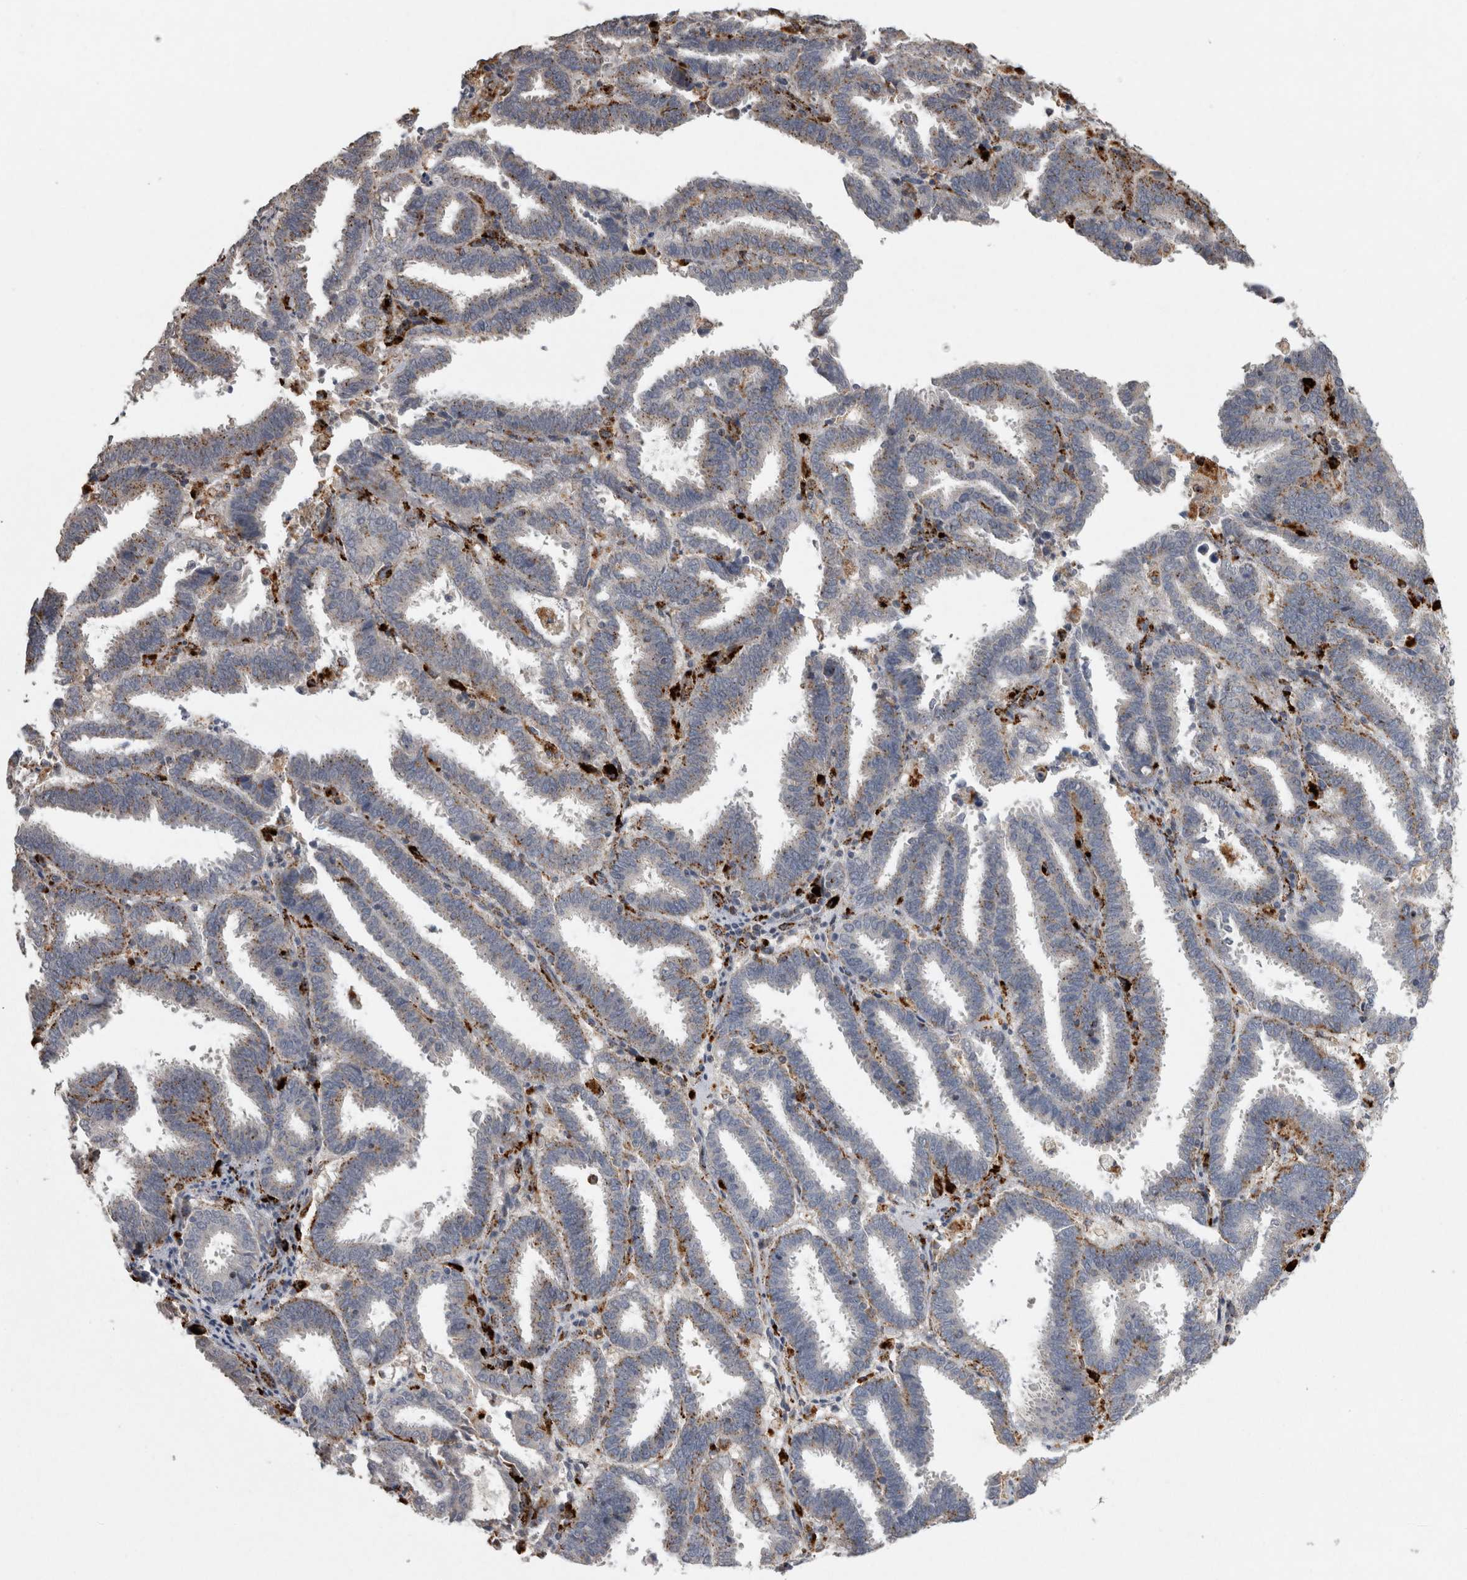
{"staining": {"intensity": "weak", "quantity": "<25%", "location": "cytoplasmic/membranous"}, "tissue": "endometrial cancer", "cell_type": "Tumor cells", "image_type": "cancer", "snomed": [{"axis": "morphology", "description": "Adenocarcinoma, NOS"}, {"axis": "topography", "description": "Uterus"}], "caption": "This is a photomicrograph of IHC staining of endometrial cancer (adenocarcinoma), which shows no staining in tumor cells.", "gene": "CTSZ", "patient": {"sex": "female", "age": 83}}